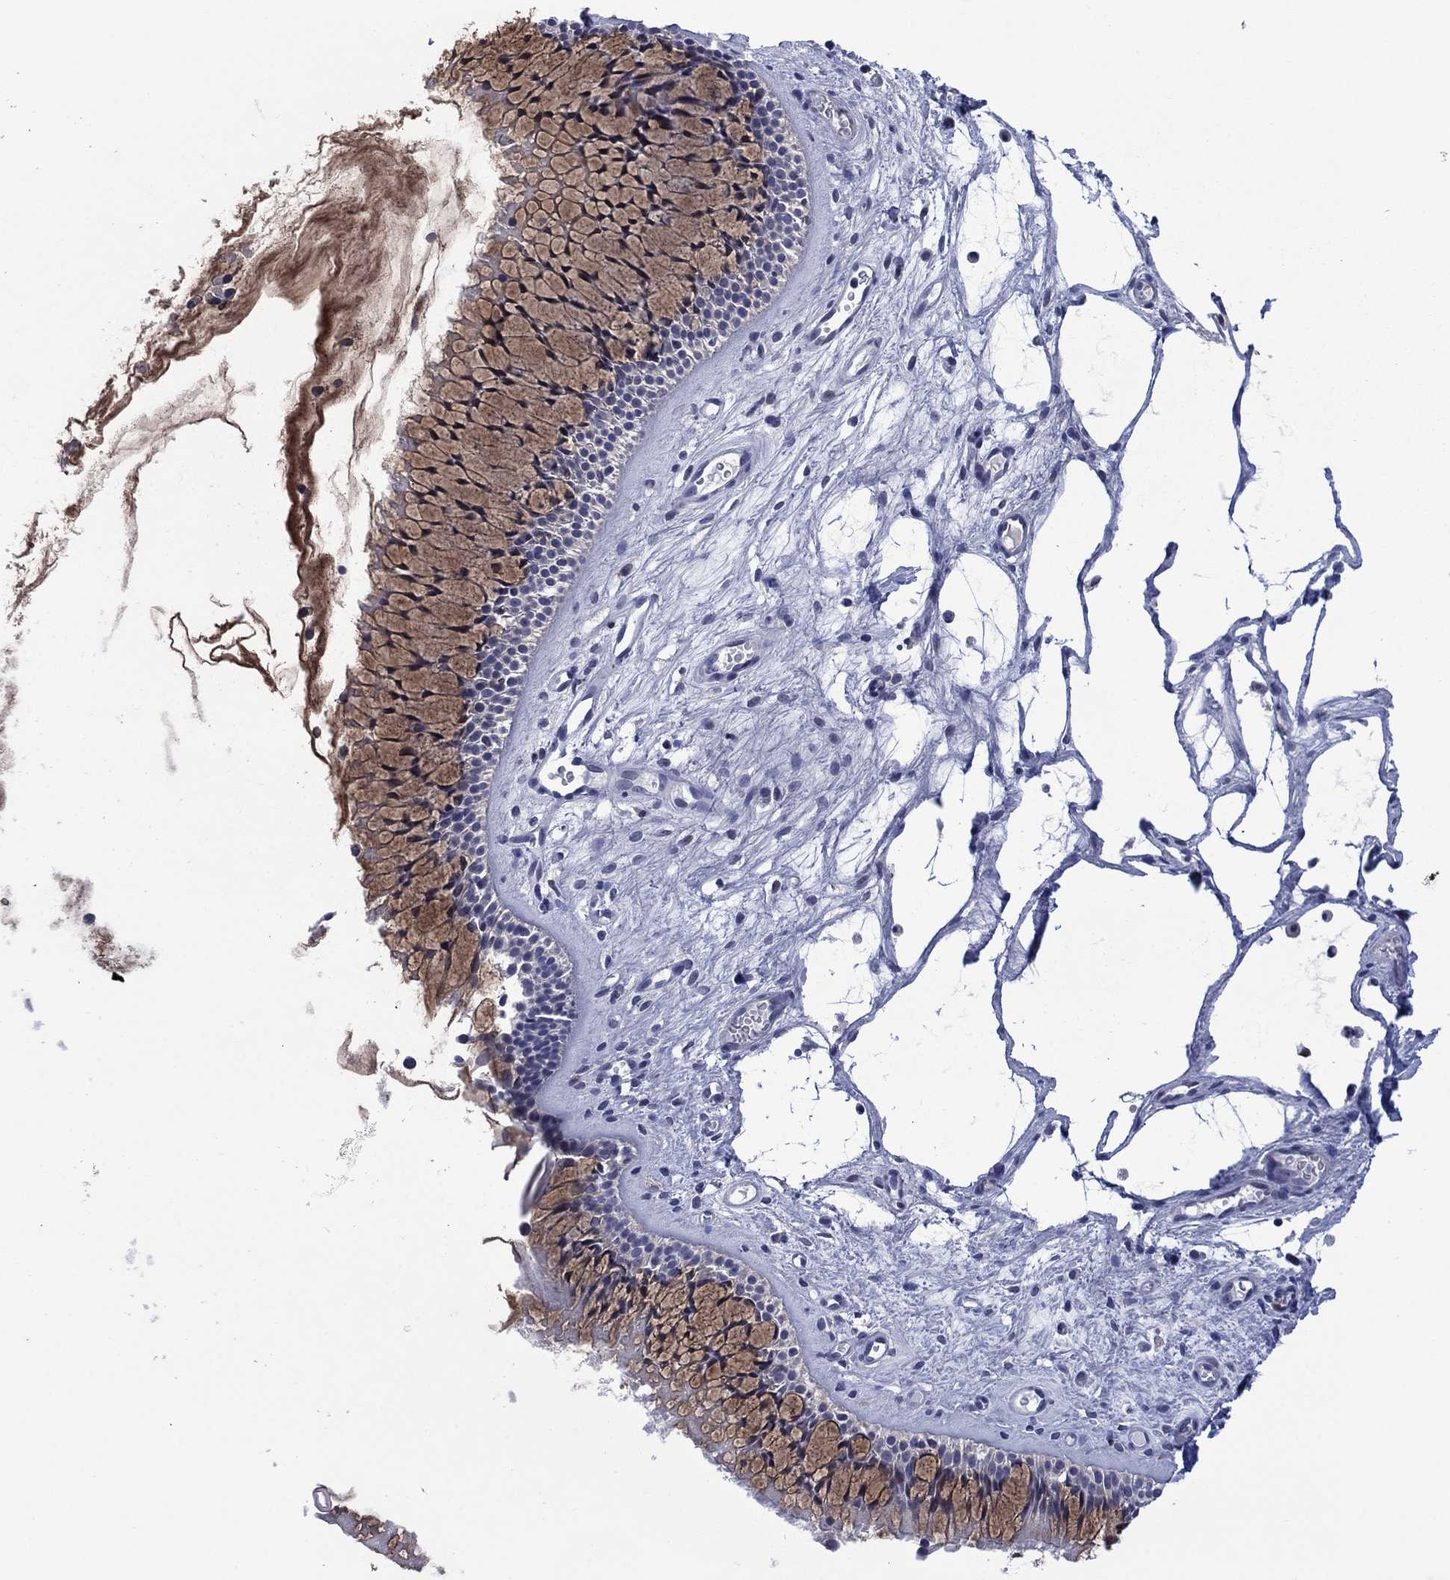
{"staining": {"intensity": "moderate", "quantity": ">75%", "location": "cytoplasmic/membranous"}, "tissue": "nasopharynx", "cell_type": "Respiratory epithelial cells", "image_type": "normal", "snomed": [{"axis": "morphology", "description": "Normal tissue, NOS"}, {"axis": "topography", "description": "Nasopharynx"}], "caption": "DAB (3,3'-diaminobenzidine) immunohistochemical staining of benign human nasopharynx displays moderate cytoplasmic/membranous protein staining in approximately >75% of respiratory epithelial cells.", "gene": "AGL", "patient": {"sex": "male", "age": 51}}